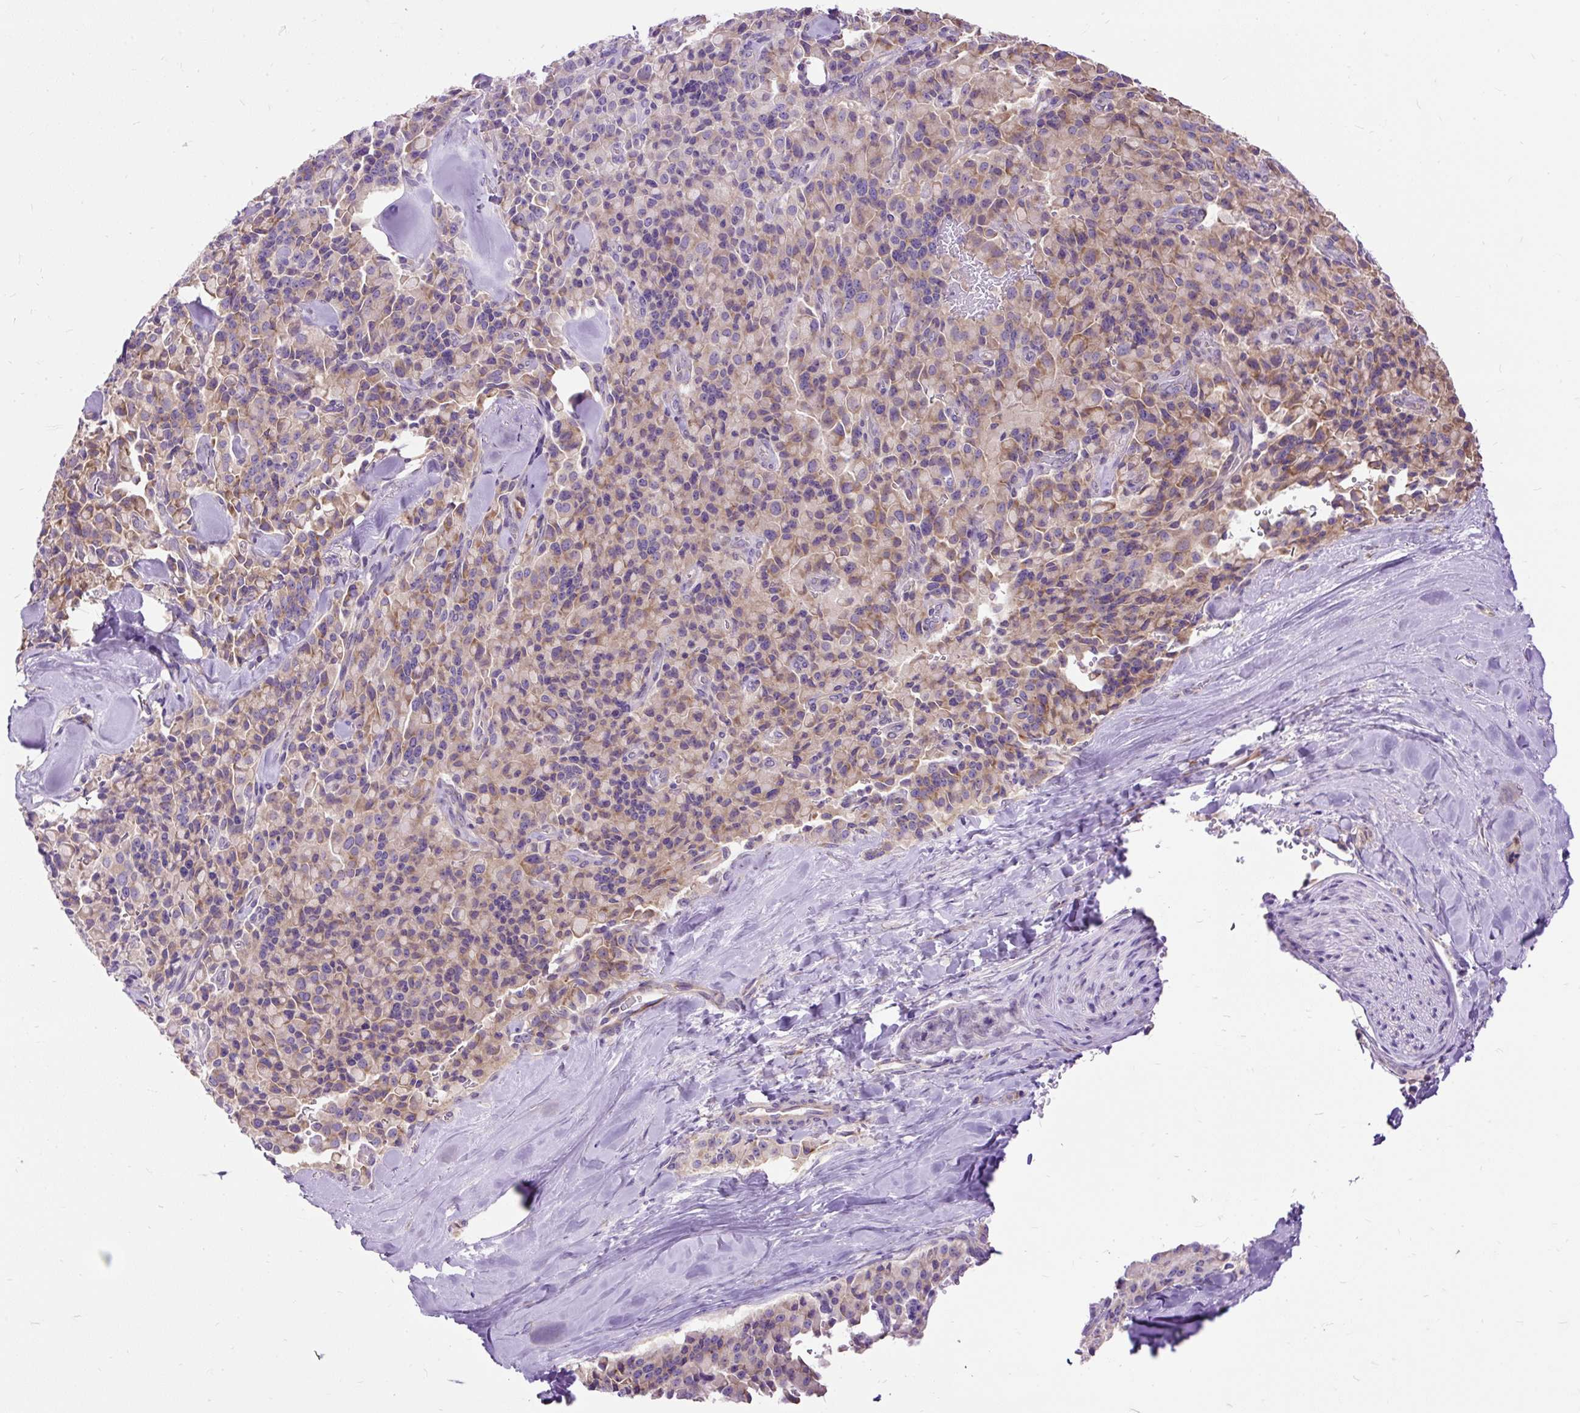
{"staining": {"intensity": "weak", "quantity": ">75%", "location": "cytoplasmic/membranous"}, "tissue": "pancreatic cancer", "cell_type": "Tumor cells", "image_type": "cancer", "snomed": [{"axis": "morphology", "description": "Adenocarcinoma, NOS"}, {"axis": "topography", "description": "Pancreas"}], "caption": "Brown immunohistochemical staining in human pancreatic adenocarcinoma exhibits weak cytoplasmic/membranous expression in approximately >75% of tumor cells.", "gene": "RPS5", "patient": {"sex": "male", "age": 65}}